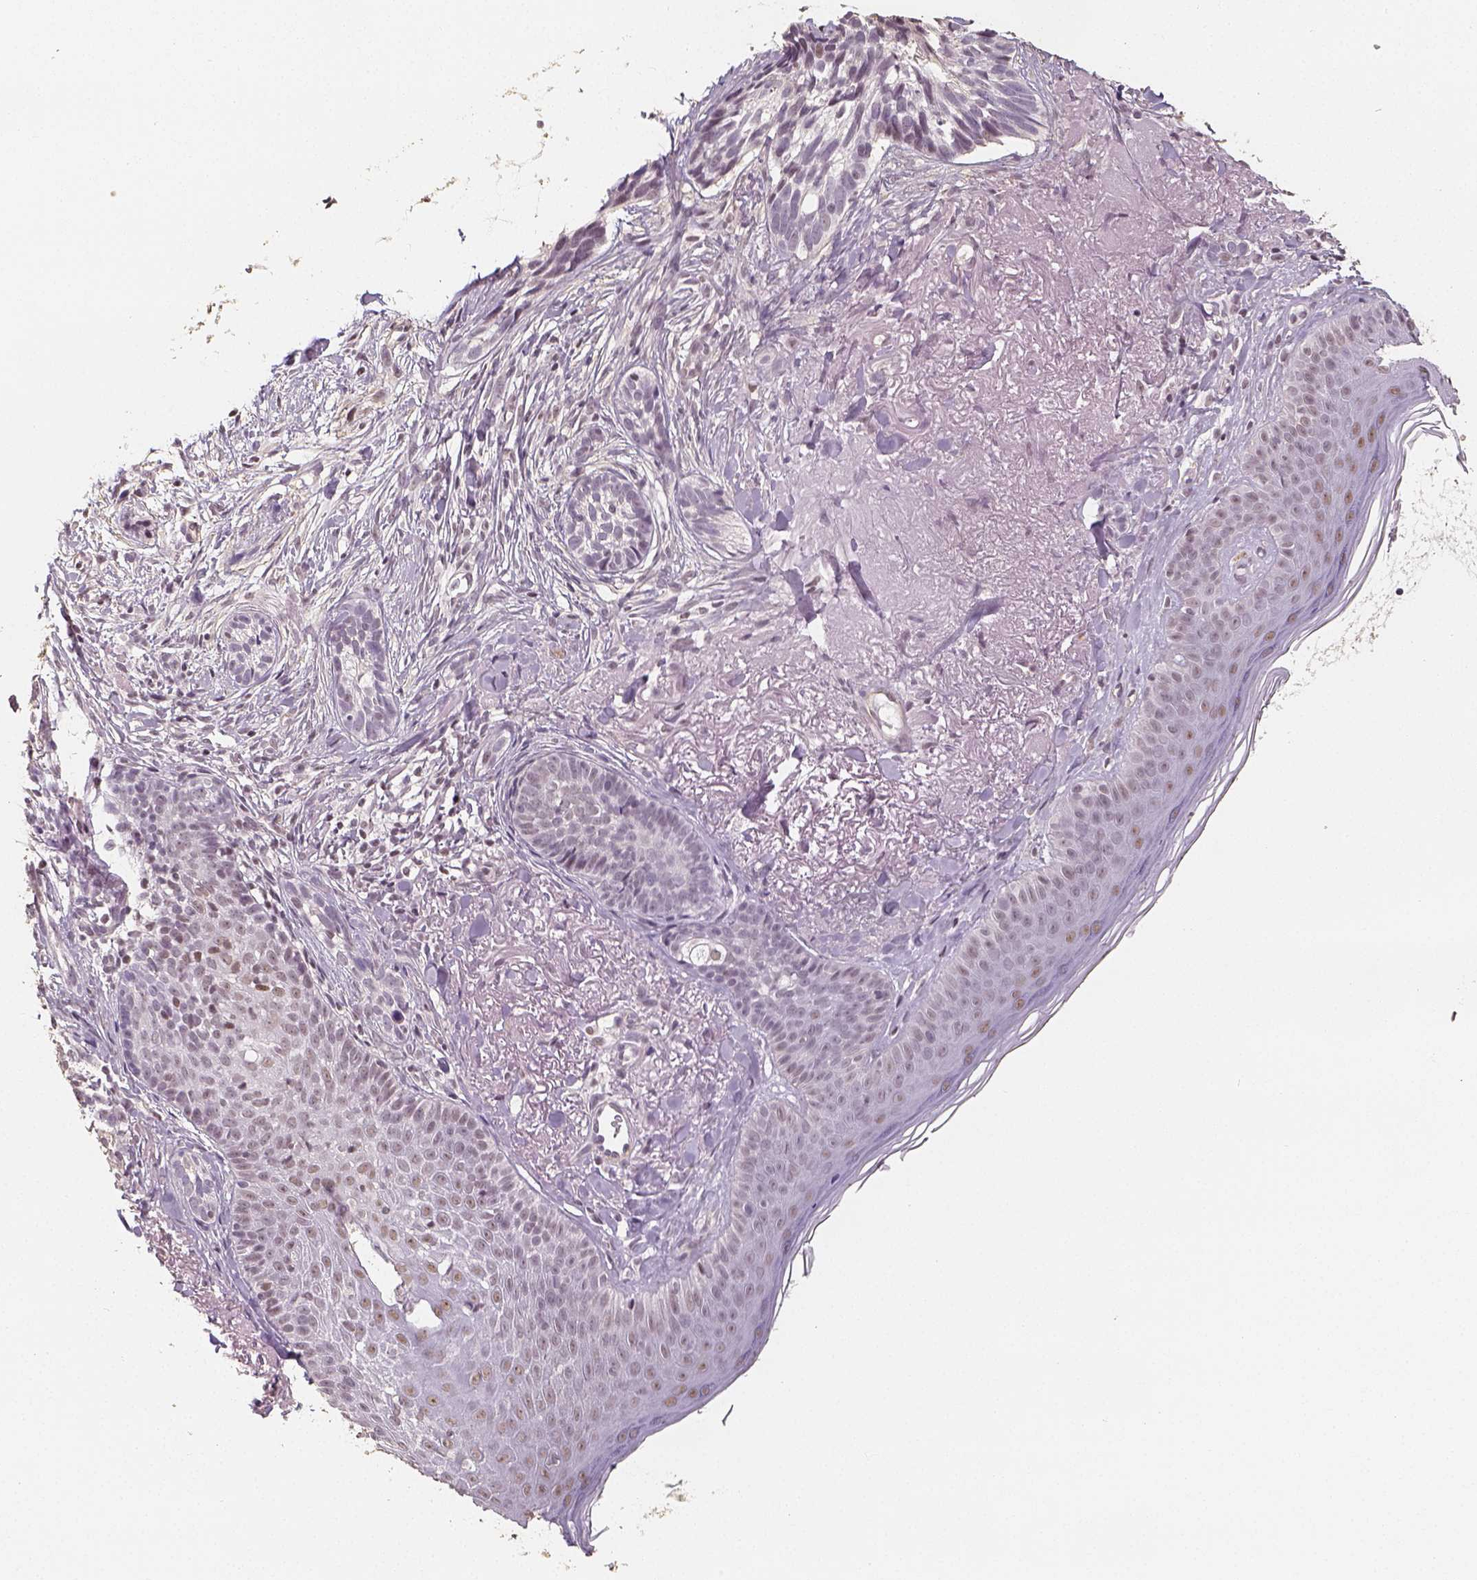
{"staining": {"intensity": "weak", "quantity": "<25%", "location": "nuclear"}, "tissue": "skin cancer", "cell_type": "Tumor cells", "image_type": "cancer", "snomed": [{"axis": "morphology", "description": "Basal cell carcinoma"}, {"axis": "morphology", "description": "BCC, high aggressive"}, {"axis": "topography", "description": "Skin"}], "caption": "The histopathology image exhibits no staining of tumor cells in skin cancer.", "gene": "HDAC1", "patient": {"sex": "female", "age": 86}}